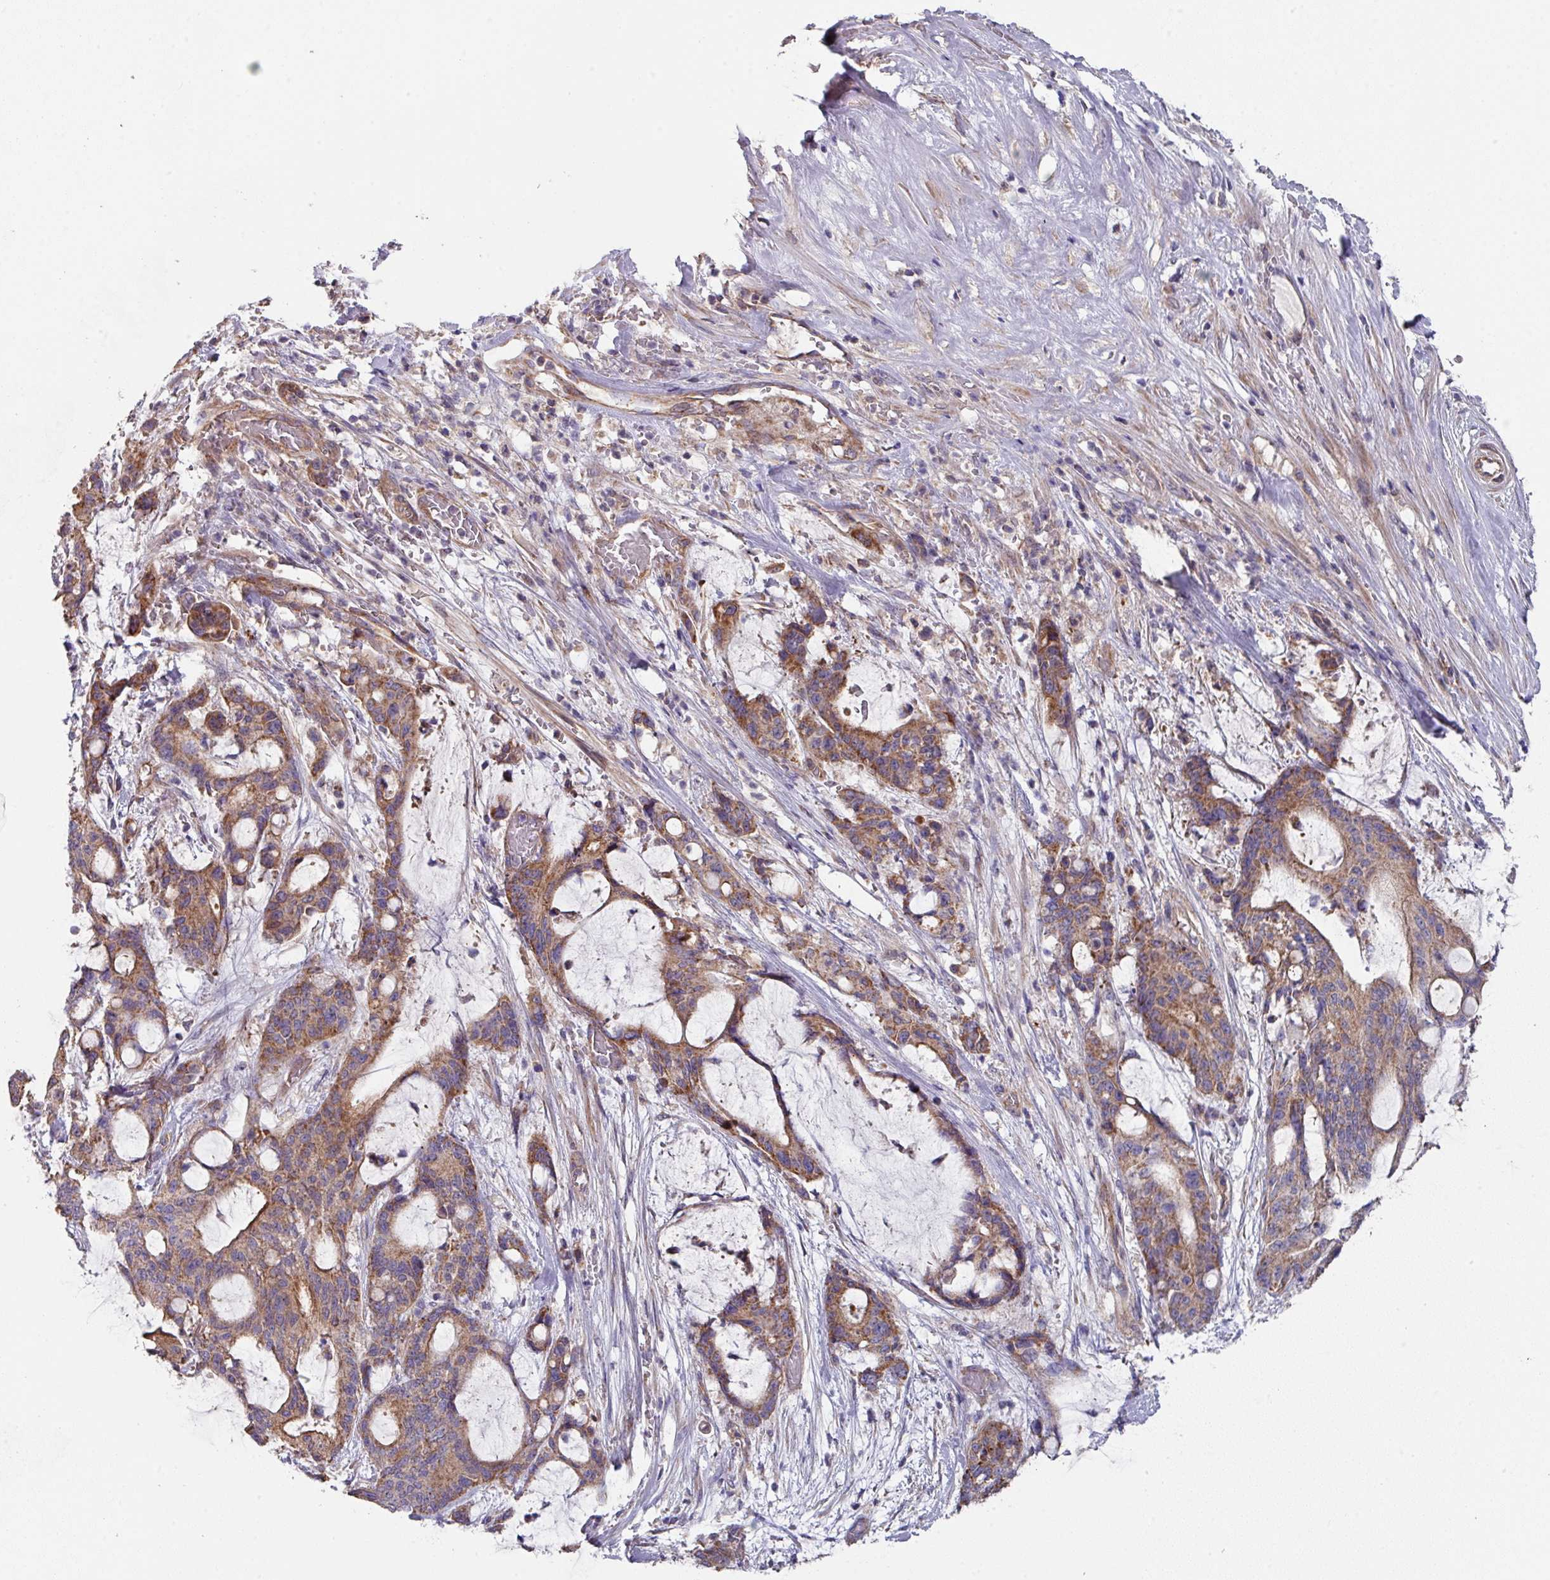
{"staining": {"intensity": "moderate", "quantity": ">75%", "location": "cytoplasmic/membranous"}, "tissue": "liver cancer", "cell_type": "Tumor cells", "image_type": "cancer", "snomed": [{"axis": "morphology", "description": "Normal tissue, NOS"}, {"axis": "morphology", "description": "Cholangiocarcinoma"}, {"axis": "topography", "description": "Liver"}, {"axis": "topography", "description": "Peripheral nerve tissue"}], "caption": "IHC (DAB) staining of human liver cholangiocarcinoma exhibits moderate cytoplasmic/membranous protein positivity in approximately >75% of tumor cells. (DAB = brown stain, brightfield microscopy at high magnification).", "gene": "DCAF12L2", "patient": {"sex": "female", "age": 73}}